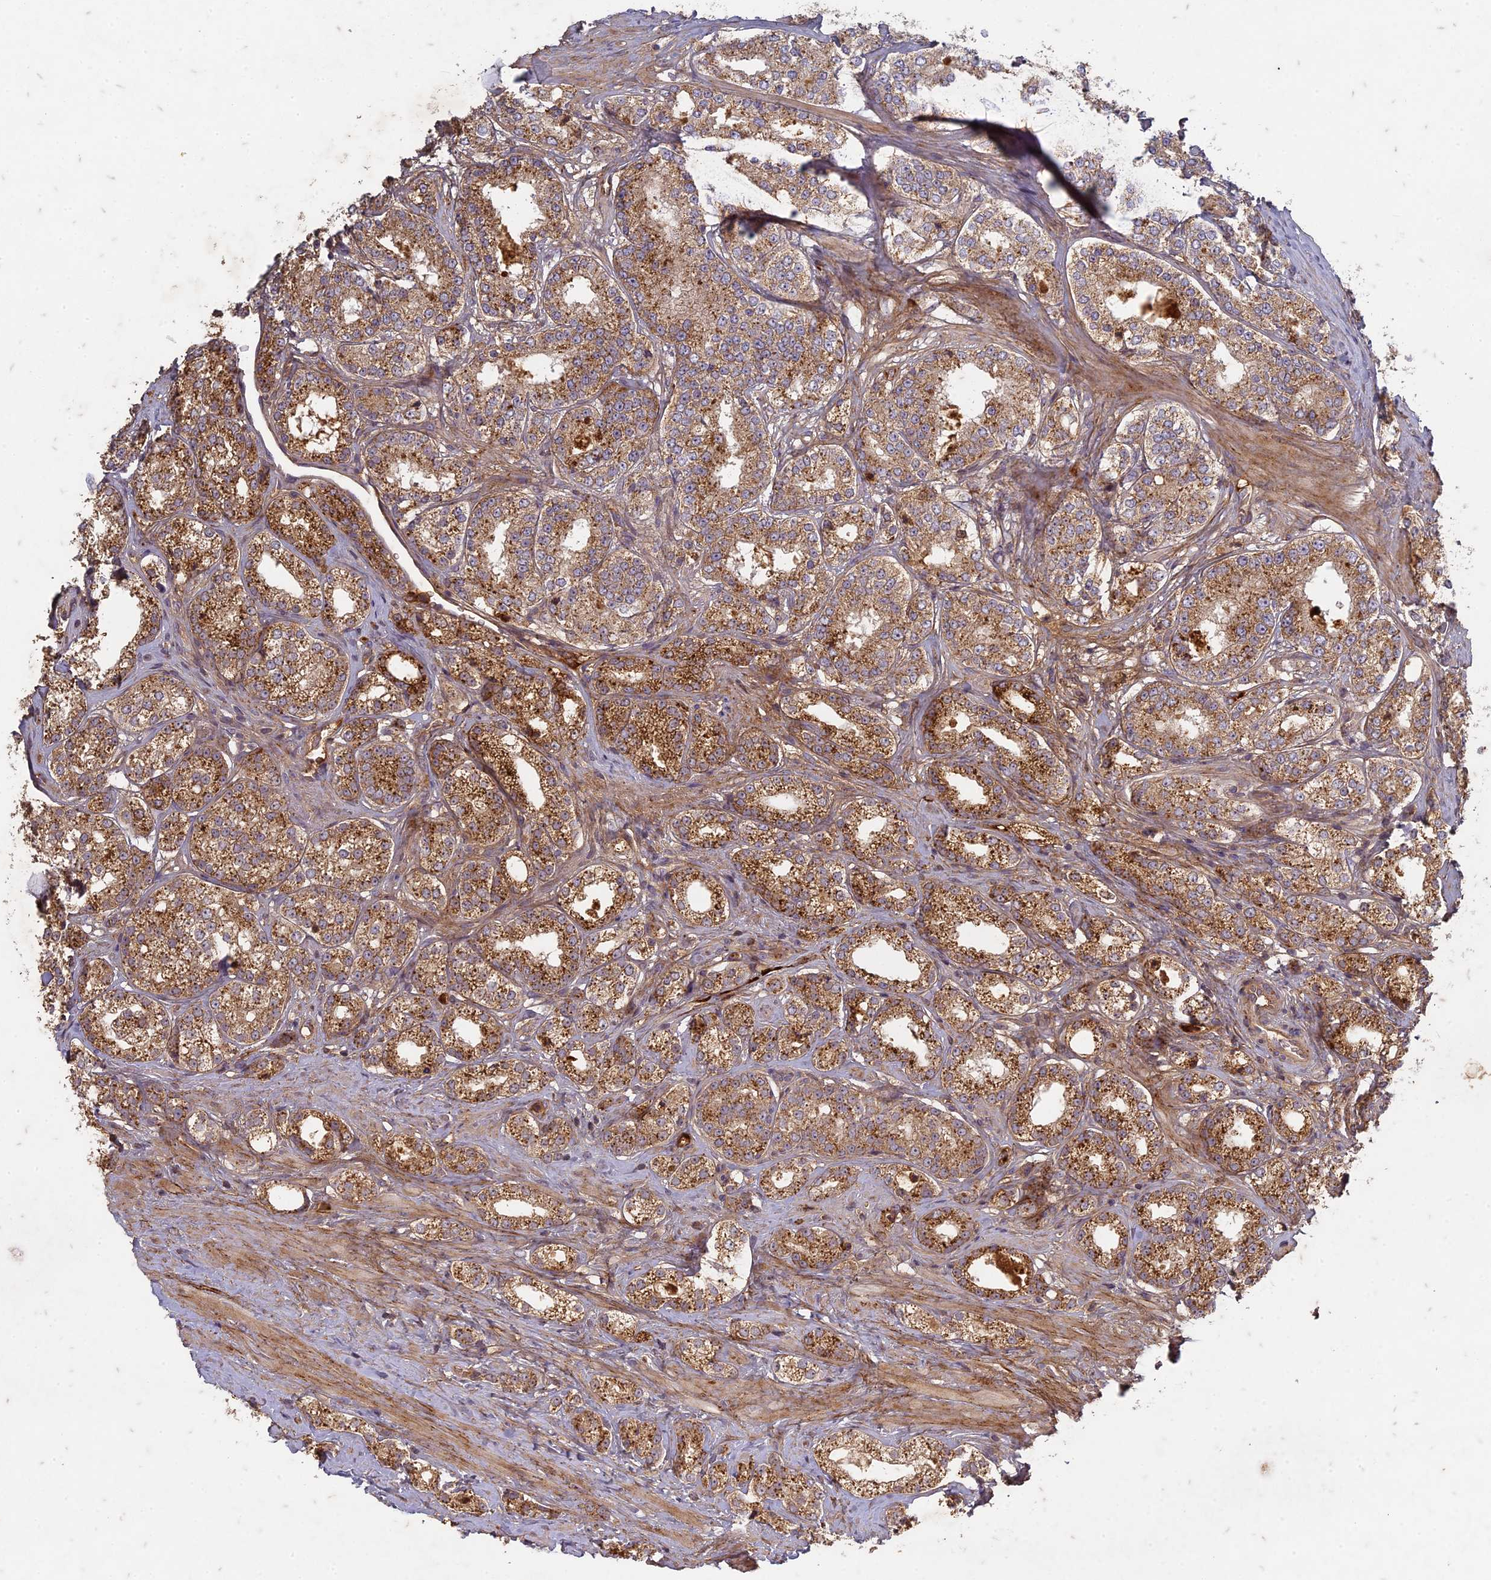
{"staining": {"intensity": "moderate", "quantity": ">75%", "location": "cytoplasmic/membranous"}, "tissue": "prostate cancer", "cell_type": "Tumor cells", "image_type": "cancer", "snomed": [{"axis": "morphology", "description": "Normal tissue, NOS"}, {"axis": "morphology", "description": "Adenocarcinoma, High grade"}, {"axis": "topography", "description": "Prostate"}], "caption": "An IHC micrograph of tumor tissue is shown. Protein staining in brown labels moderate cytoplasmic/membranous positivity in prostate cancer within tumor cells.", "gene": "TCF25", "patient": {"sex": "male", "age": 83}}